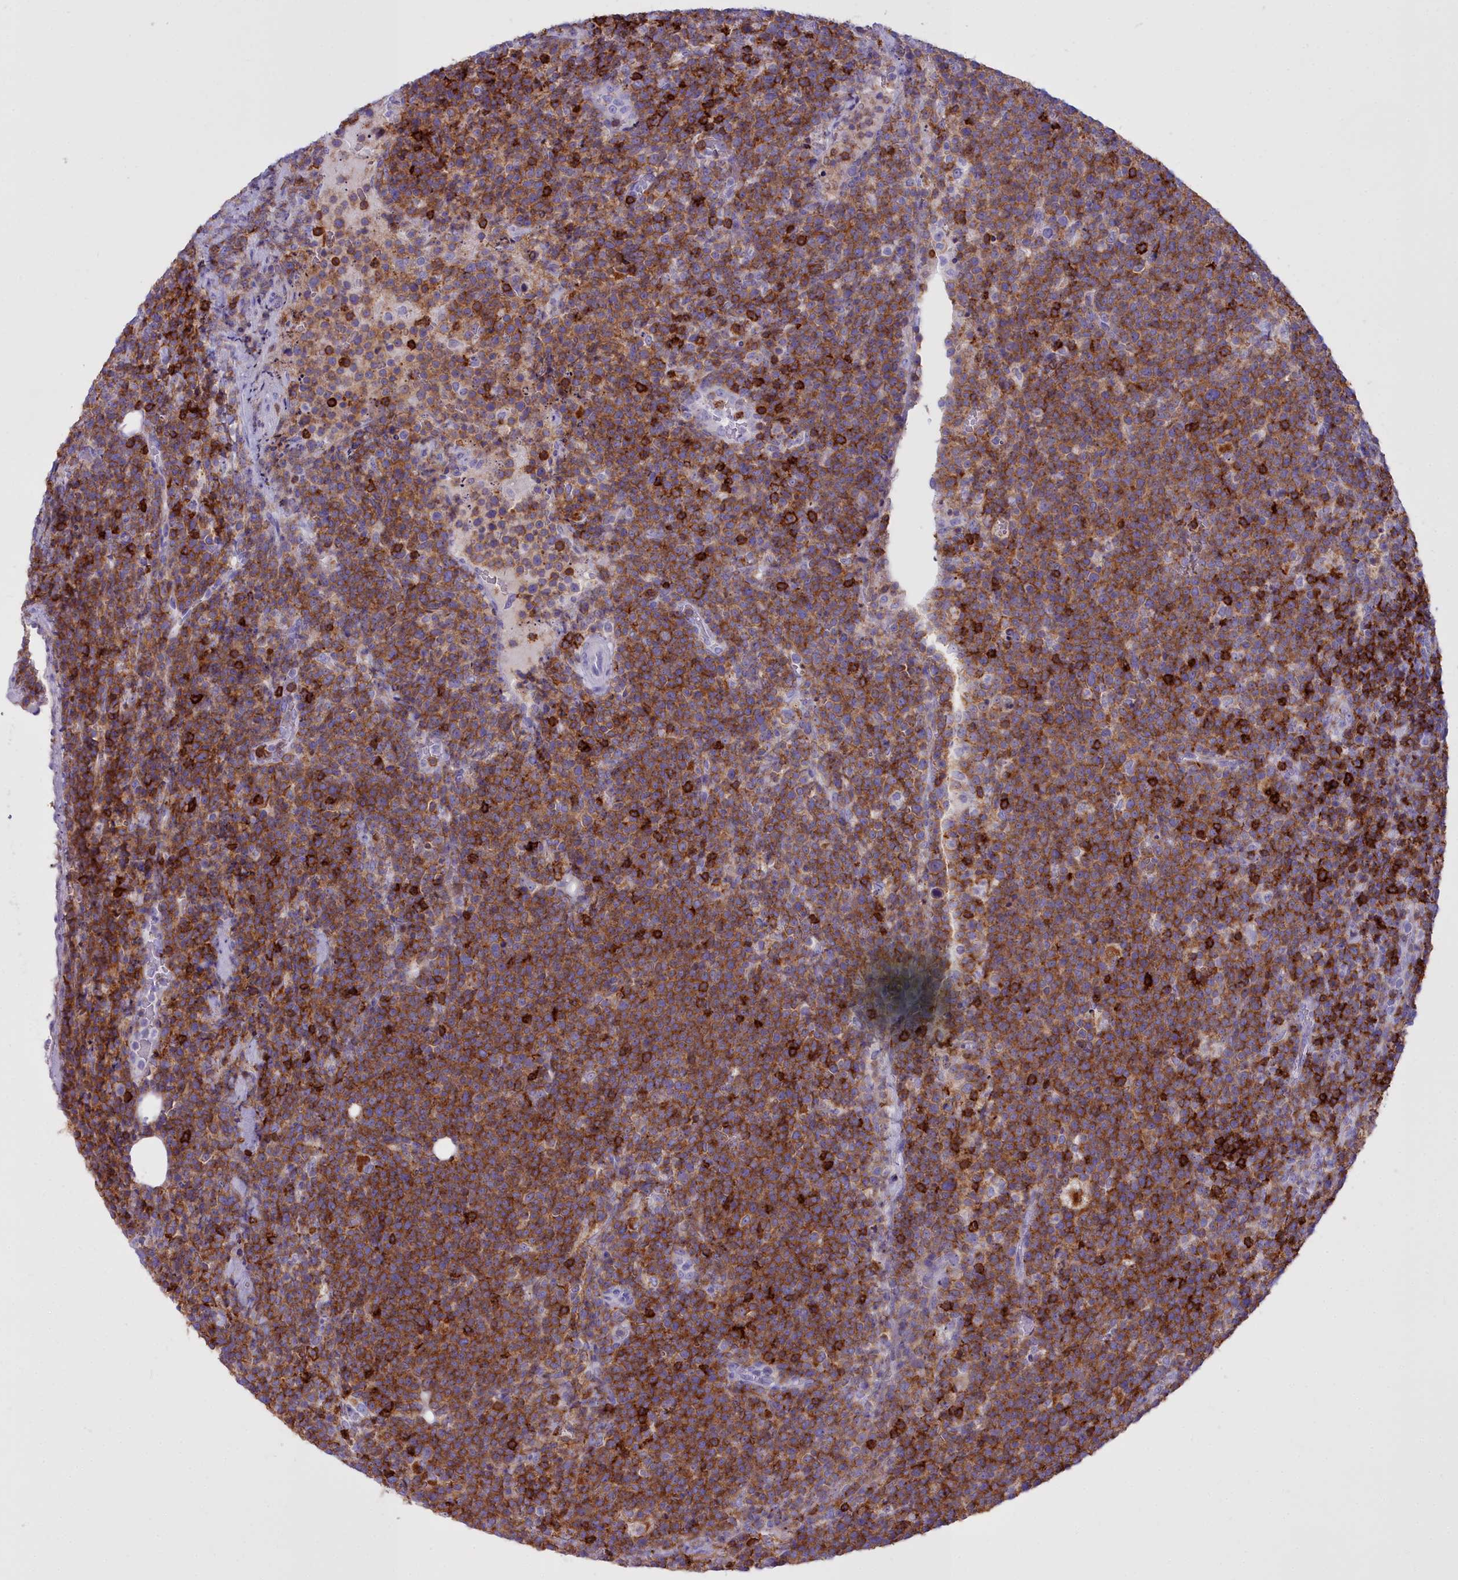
{"staining": {"intensity": "moderate", "quantity": ">75%", "location": "cytoplasmic/membranous"}, "tissue": "lymphoma", "cell_type": "Tumor cells", "image_type": "cancer", "snomed": [{"axis": "morphology", "description": "Malignant lymphoma, non-Hodgkin's type, High grade"}, {"axis": "topography", "description": "Lymph node"}], "caption": "Brown immunohistochemical staining in malignant lymphoma, non-Hodgkin's type (high-grade) shows moderate cytoplasmic/membranous positivity in approximately >75% of tumor cells.", "gene": "CD5", "patient": {"sex": "male", "age": 61}}